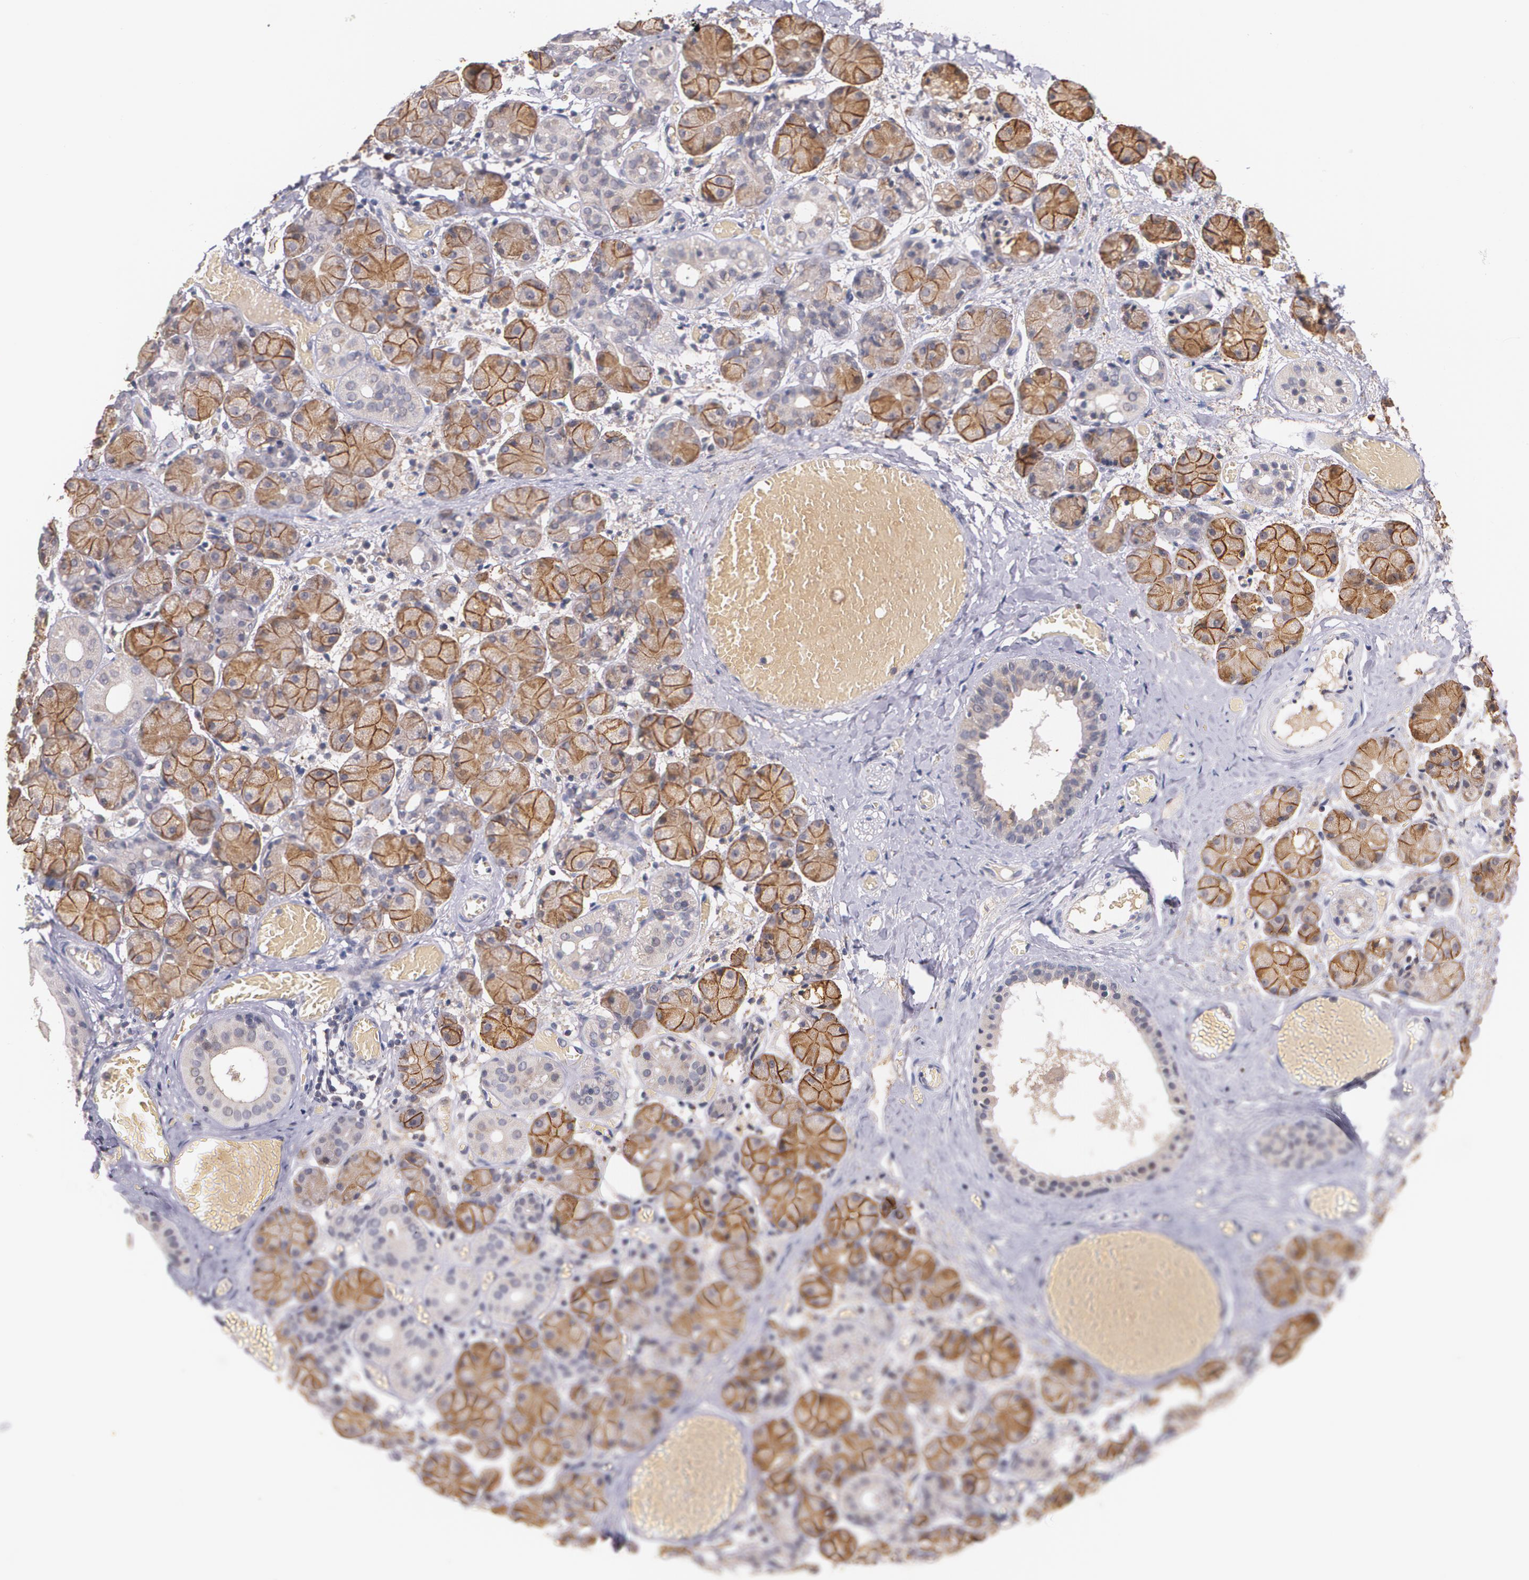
{"staining": {"intensity": "moderate", "quantity": ">75%", "location": "cytoplasmic/membranous"}, "tissue": "salivary gland", "cell_type": "Glandular cells", "image_type": "normal", "snomed": [{"axis": "morphology", "description": "Normal tissue, NOS"}, {"axis": "topography", "description": "Salivary gland"}], "caption": "About >75% of glandular cells in normal salivary gland exhibit moderate cytoplasmic/membranous protein staining as visualized by brown immunohistochemical staining.", "gene": "IFNGR2", "patient": {"sex": "female", "age": 24}}